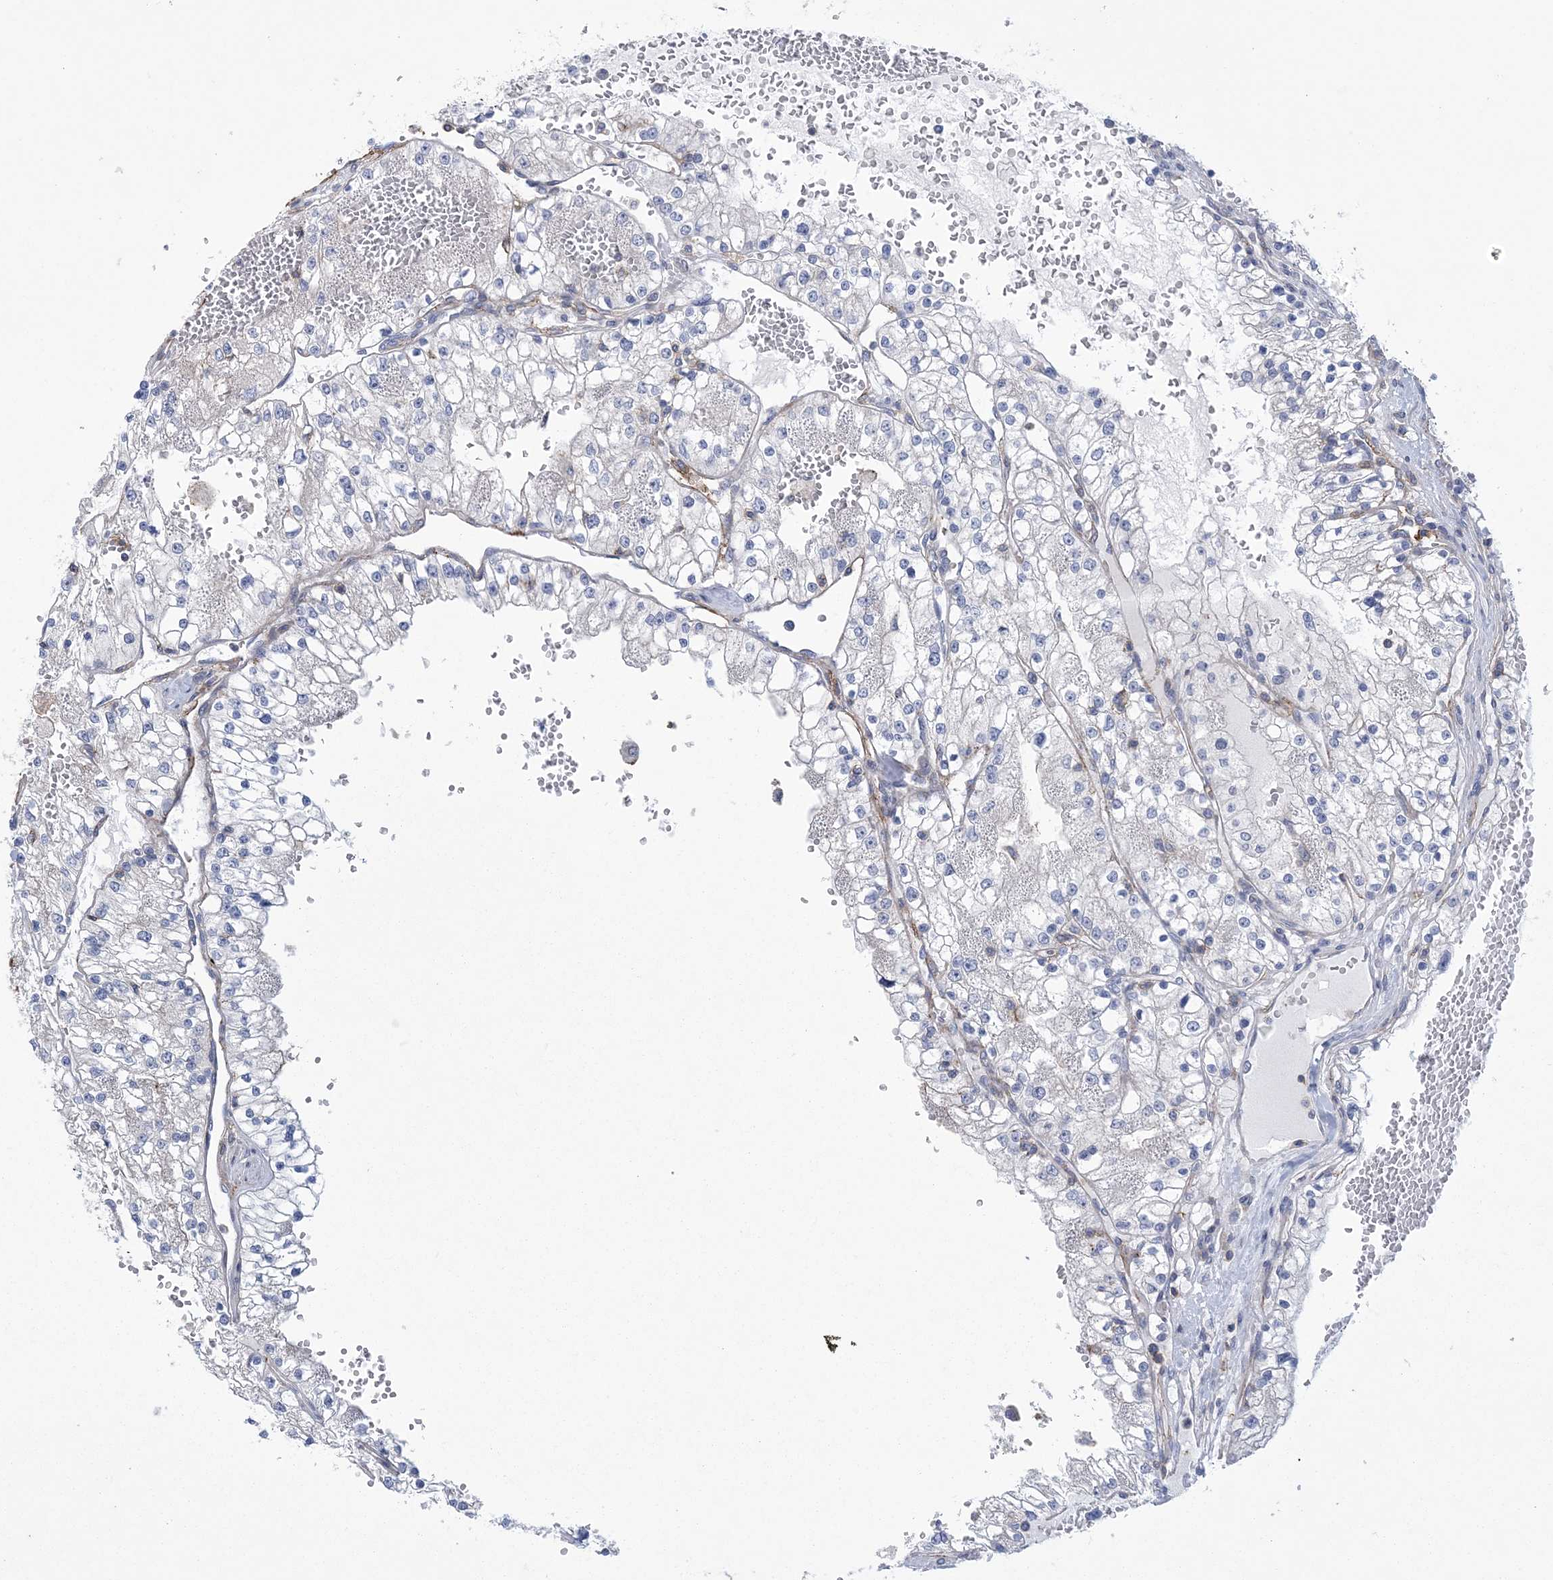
{"staining": {"intensity": "negative", "quantity": "none", "location": "none"}, "tissue": "renal cancer", "cell_type": "Tumor cells", "image_type": "cancer", "snomed": [{"axis": "morphology", "description": "Normal tissue, NOS"}, {"axis": "morphology", "description": "Adenocarcinoma, NOS"}, {"axis": "topography", "description": "Kidney"}], "caption": "High magnification brightfield microscopy of renal cancer stained with DAB (brown) and counterstained with hematoxylin (blue): tumor cells show no significant expression. (IHC, brightfield microscopy, high magnification).", "gene": "ARSJ", "patient": {"sex": "male", "age": 68}}